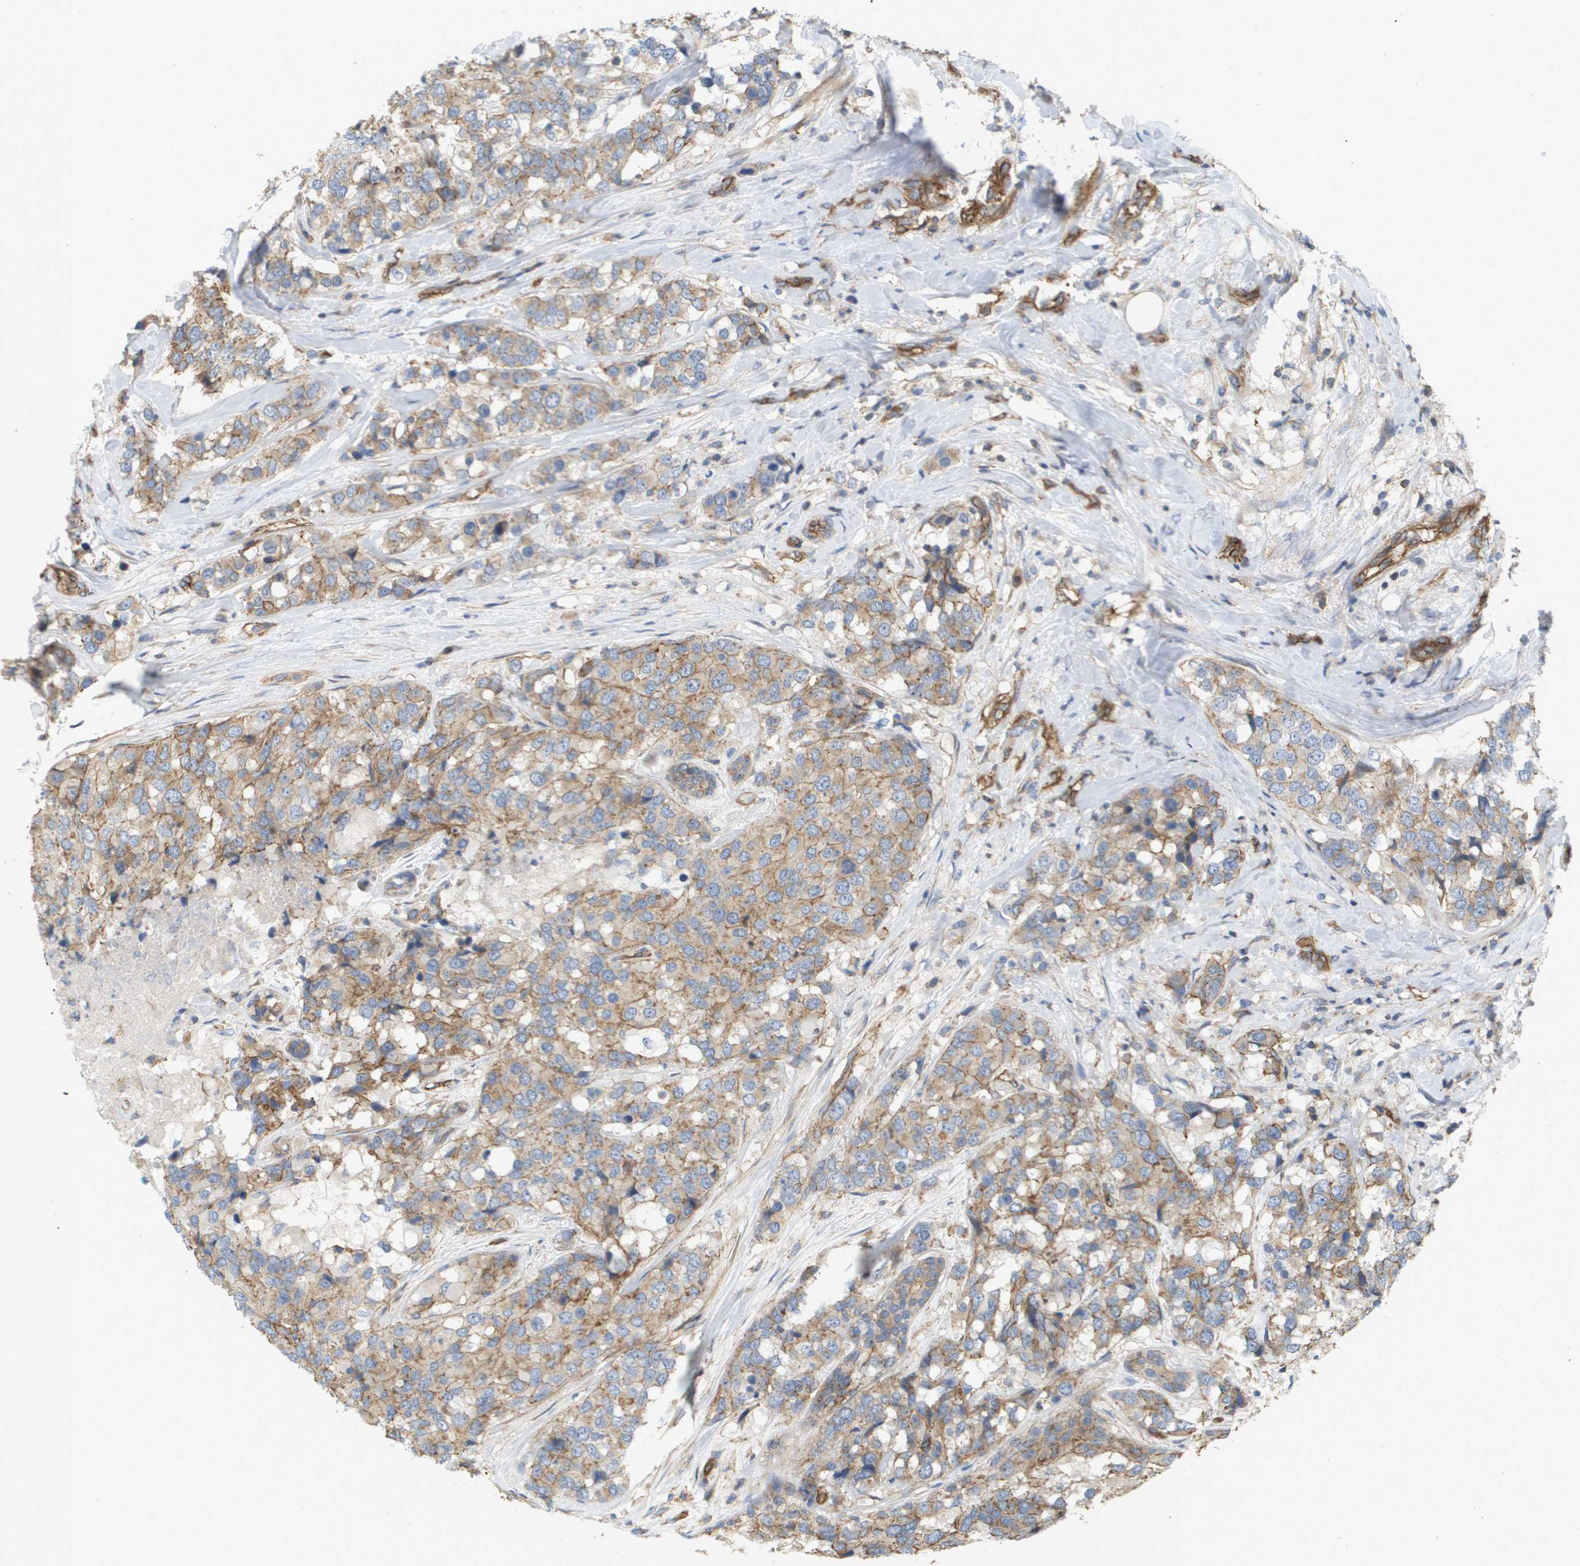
{"staining": {"intensity": "moderate", "quantity": "25%-75%", "location": "cytoplasmic/membranous"}, "tissue": "breast cancer", "cell_type": "Tumor cells", "image_type": "cancer", "snomed": [{"axis": "morphology", "description": "Lobular carcinoma"}, {"axis": "topography", "description": "Breast"}], "caption": "Immunohistochemistry (IHC) staining of breast lobular carcinoma, which exhibits medium levels of moderate cytoplasmic/membranous positivity in about 25%-75% of tumor cells indicating moderate cytoplasmic/membranous protein expression. The staining was performed using DAB (3,3'-diaminobenzidine) (brown) for protein detection and nuclei were counterstained in hematoxylin (blue).", "gene": "SGMS2", "patient": {"sex": "female", "age": 59}}